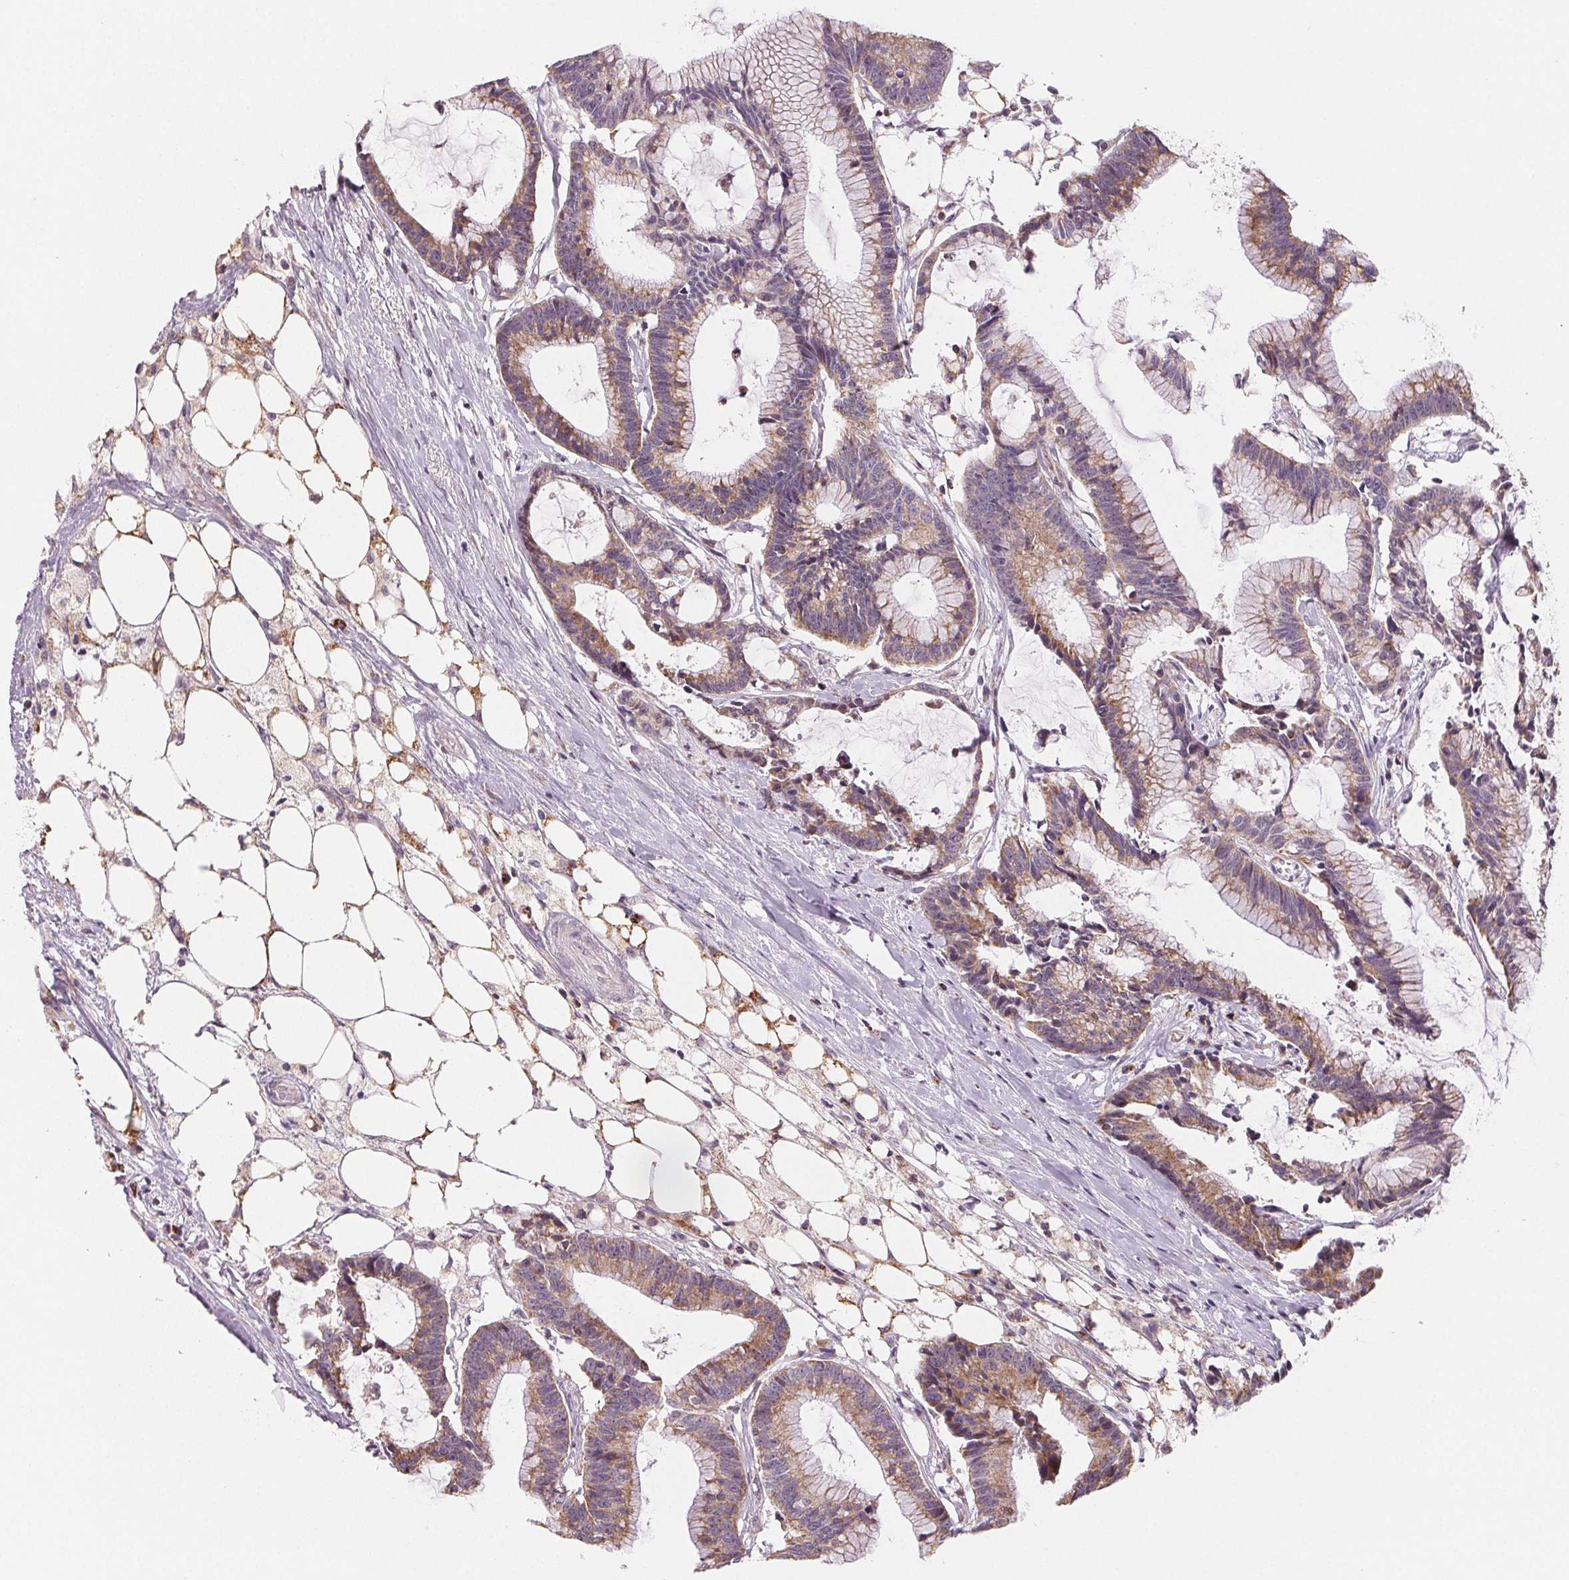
{"staining": {"intensity": "moderate", "quantity": ">75%", "location": "cytoplasmic/membranous"}, "tissue": "colorectal cancer", "cell_type": "Tumor cells", "image_type": "cancer", "snomed": [{"axis": "morphology", "description": "Adenocarcinoma, NOS"}, {"axis": "topography", "description": "Colon"}], "caption": "High-magnification brightfield microscopy of colorectal cancer (adenocarcinoma) stained with DAB (3,3'-diaminobenzidine) (brown) and counterstained with hematoxylin (blue). tumor cells exhibit moderate cytoplasmic/membranous expression is present in approximately>75% of cells.", "gene": "HINT2", "patient": {"sex": "female", "age": 78}}